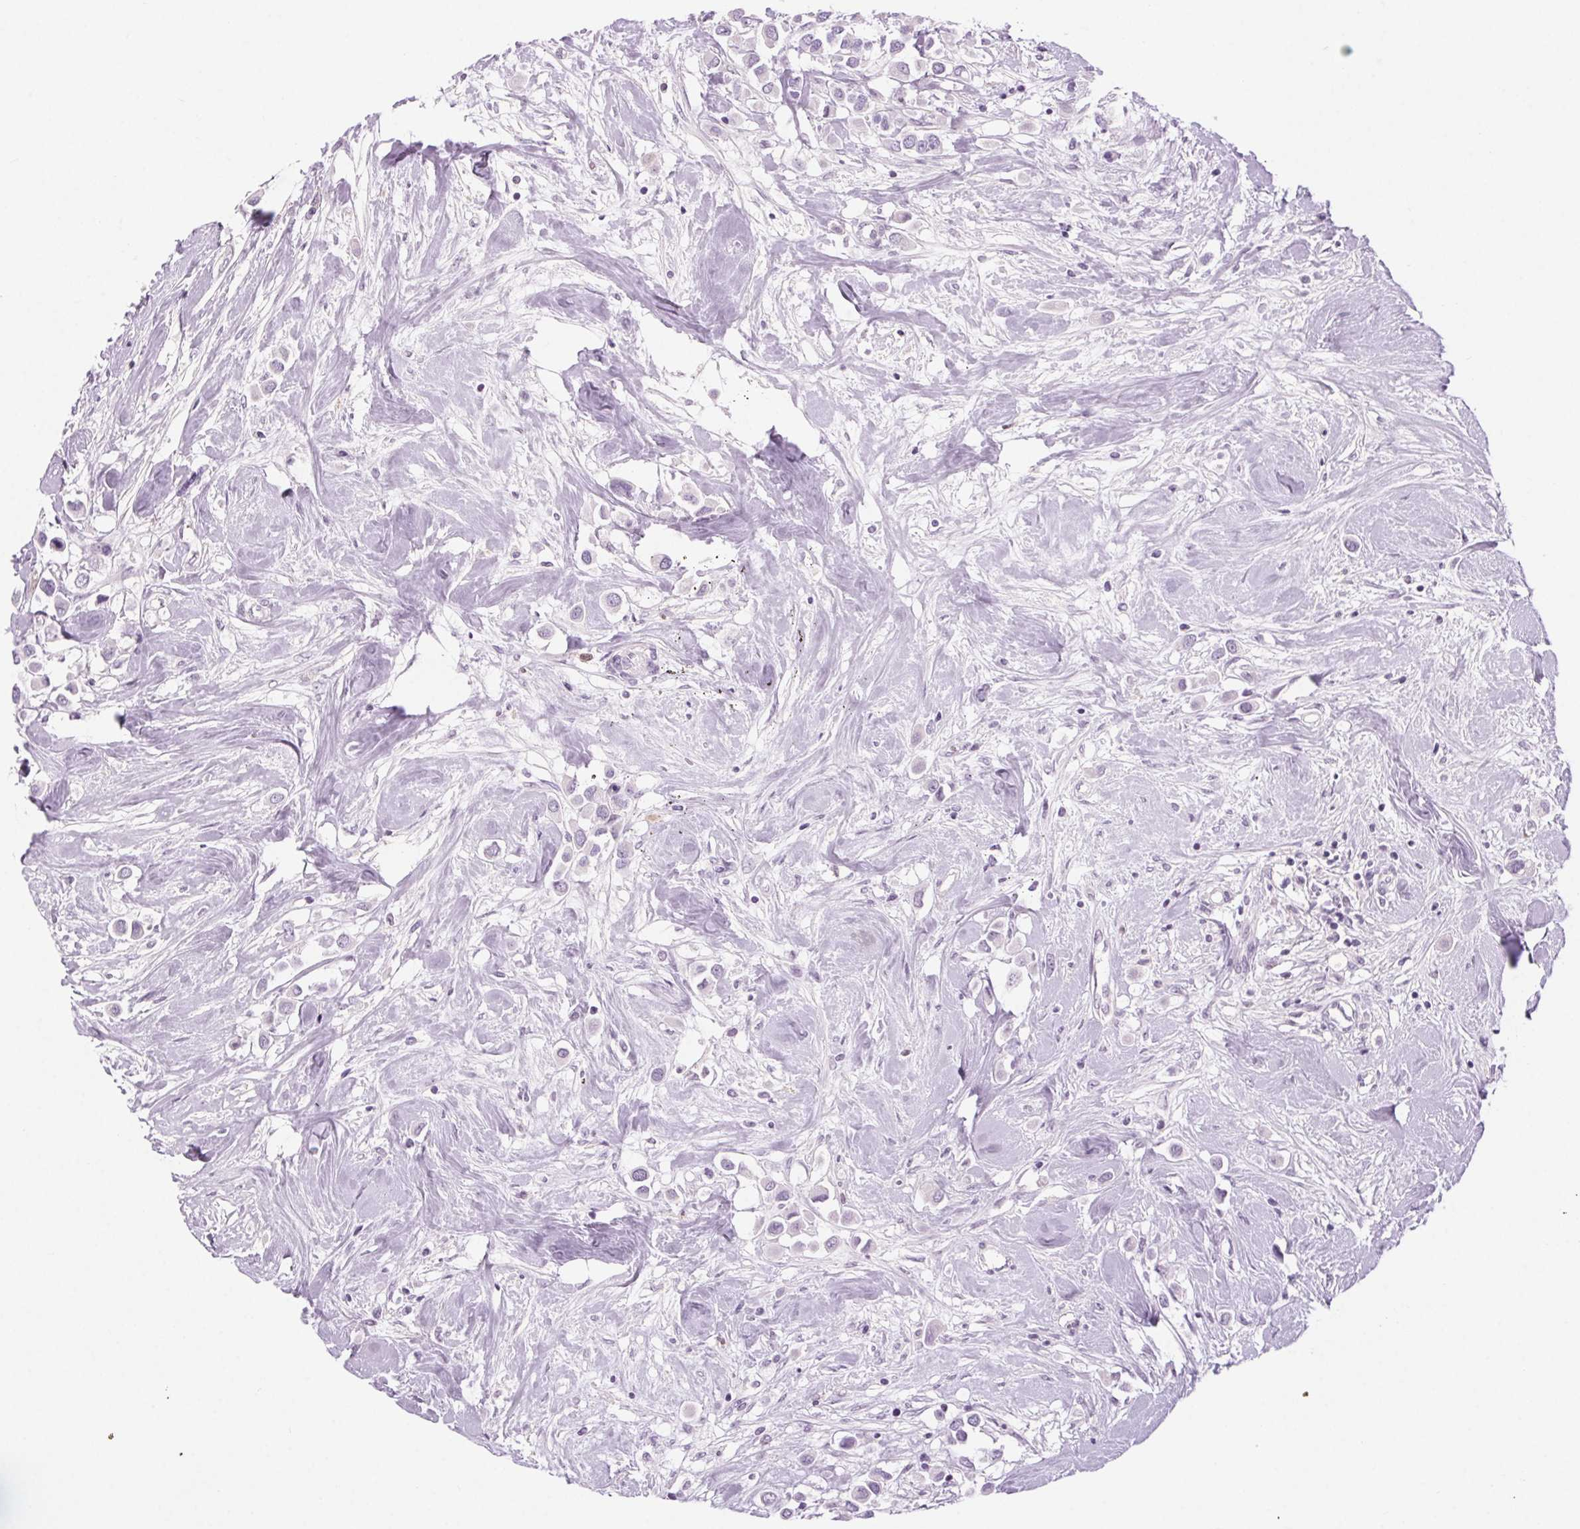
{"staining": {"intensity": "negative", "quantity": "none", "location": "none"}, "tissue": "breast cancer", "cell_type": "Tumor cells", "image_type": "cancer", "snomed": [{"axis": "morphology", "description": "Duct carcinoma"}, {"axis": "topography", "description": "Breast"}], "caption": "High power microscopy micrograph of an immunohistochemistry photomicrograph of invasive ductal carcinoma (breast), revealing no significant expression in tumor cells. (Stains: DAB (3,3'-diaminobenzidine) immunohistochemistry (IHC) with hematoxylin counter stain, Microscopy: brightfield microscopy at high magnification).", "gene": "SLC6A19", "patient": {"sex": "female", "age": 61}}